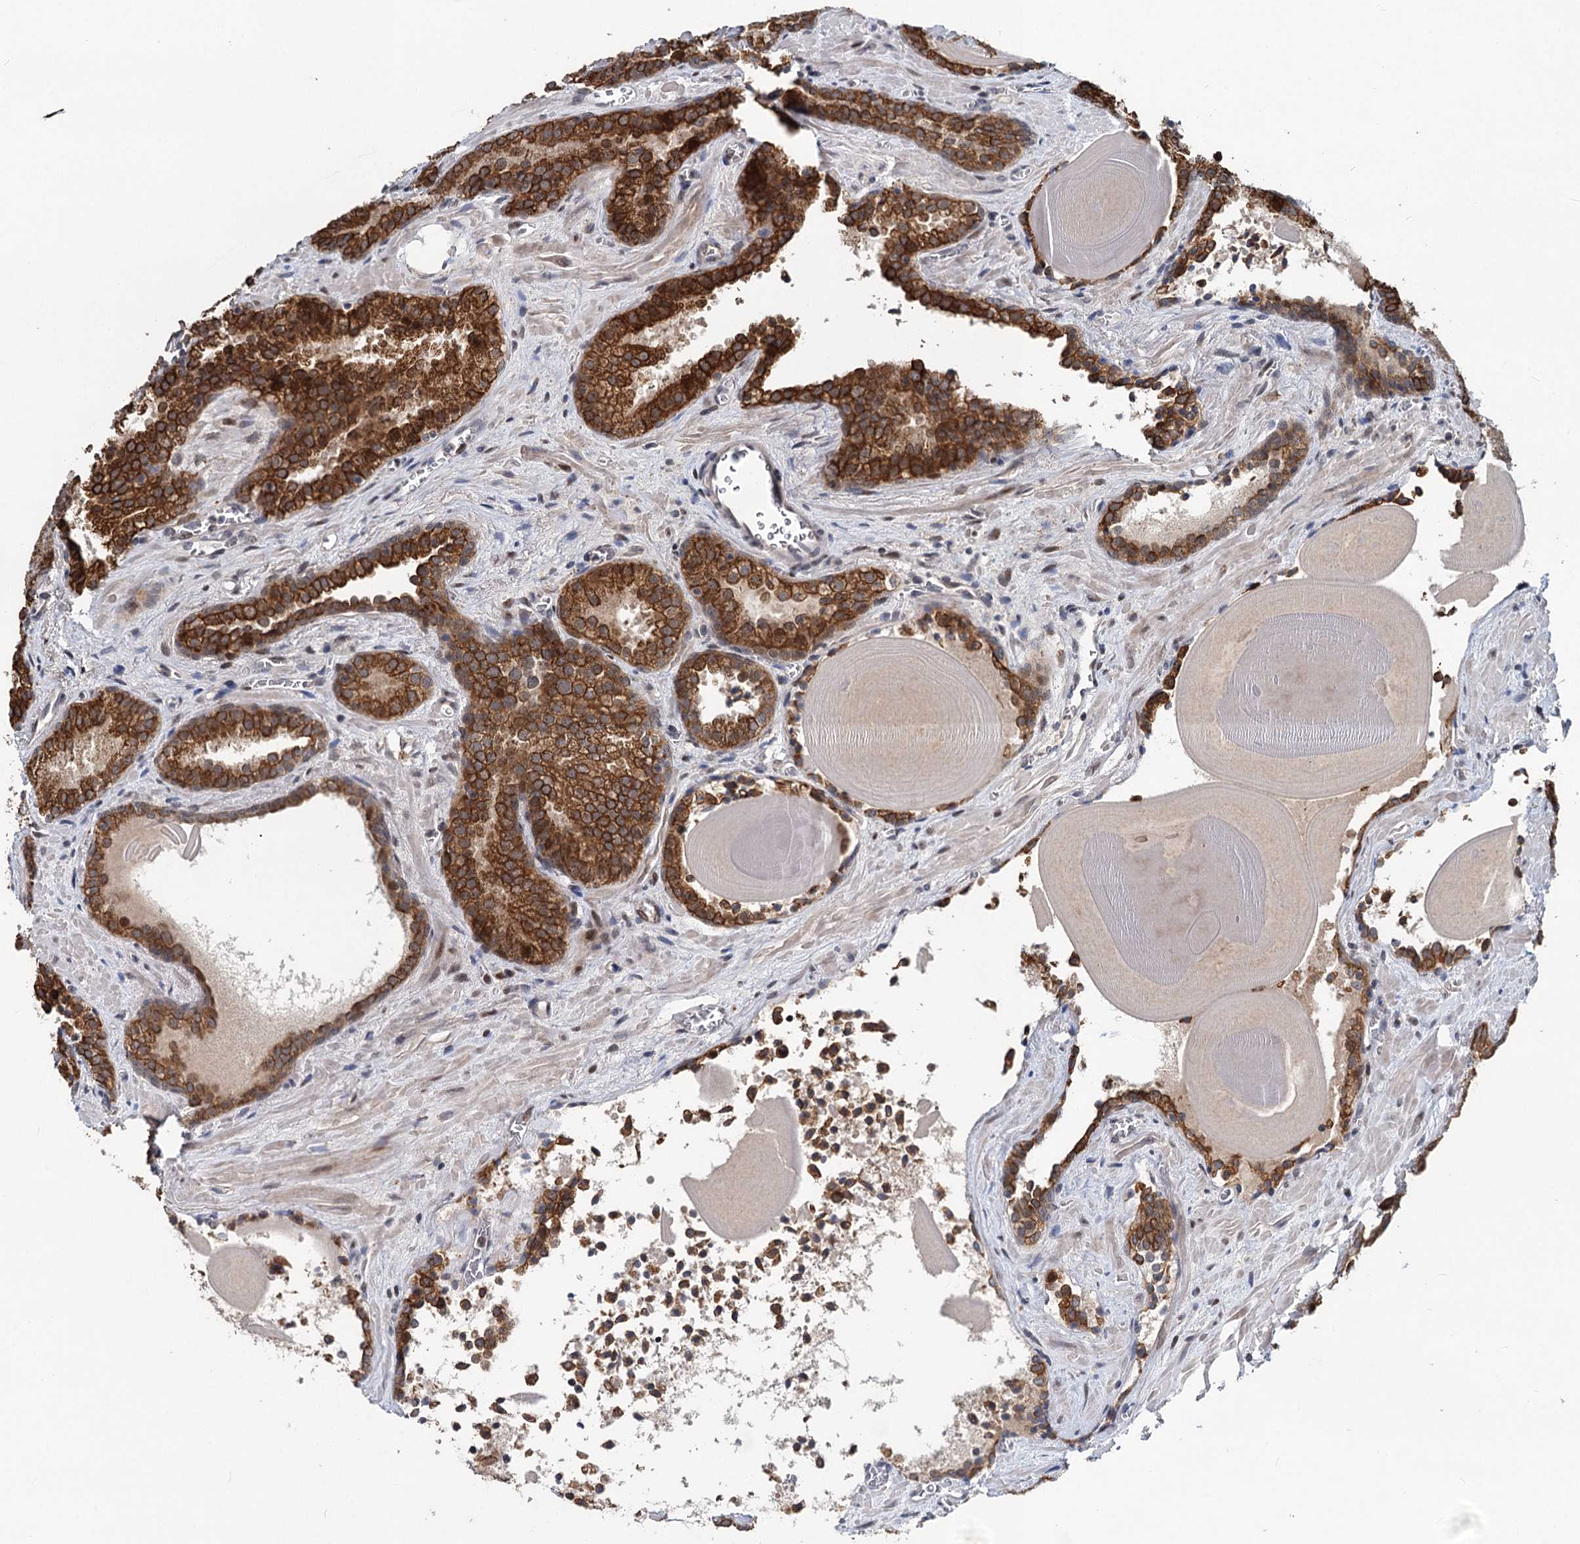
{"staining": {"intensity": "strong", "quantity": ">75%", "location": "cytoplasmic/membranous"}, "tissue": "prostate cancer", "cell_type": "Tumor cells", "image_type": "cancer", "snomed": [{"axis": "morphology", "description": "Adenocarcinoma, High grade"}, {"axis": "topography", "description": "Prostate"}], "caption": "Immunohistochemical staining of human prostate cancer (adenocarcinoma (high-grade)) exhibits high levels of strong cytoplasmic/membranous staining in about >75% of tumor cells.", "gene": "RITA1", "patient": {"sex": "male", "age": 66}}